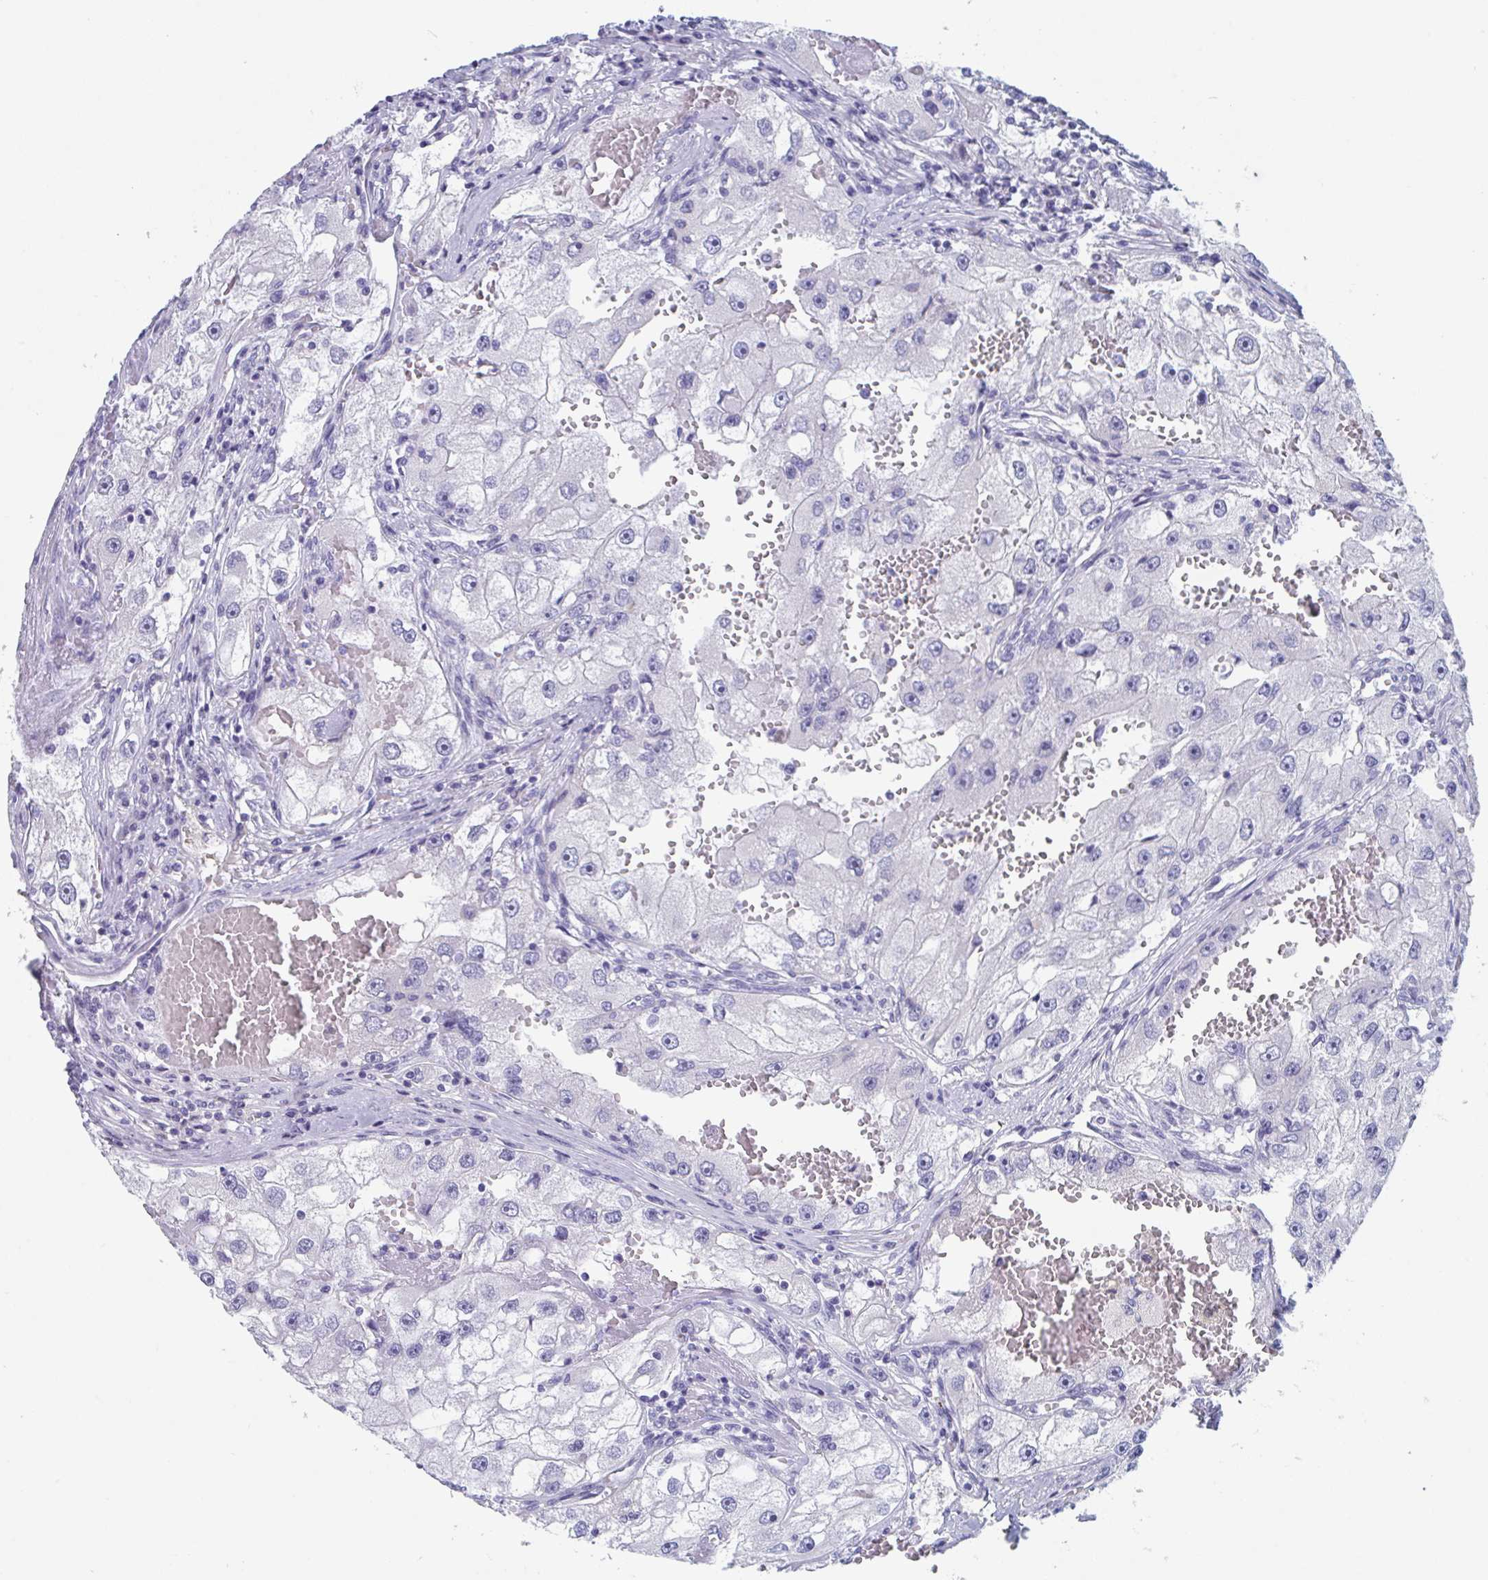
{"staining": {"intensity": "negative", "quantity": "none", "location": "none"}, "tissue": "renal cancer", "cell_type": "Tumor cells", "image_type": "cancer", "snomed": [{"axis": "morphology", "description": "Adenocarcinoma, NOS"}, {"axis": "topography", "description": "Kidney"}], "caption": "Immunohistochemistry (IHC) photomicrograph of neoplastic tissue: human adenocarcinoma (renal) stained with DAB (3,3'-diaminobenzidine) displays no significant protein expression in tumor cells.", "gene": "DPEP3", "patient": {"sex": "male", "age": 63}}